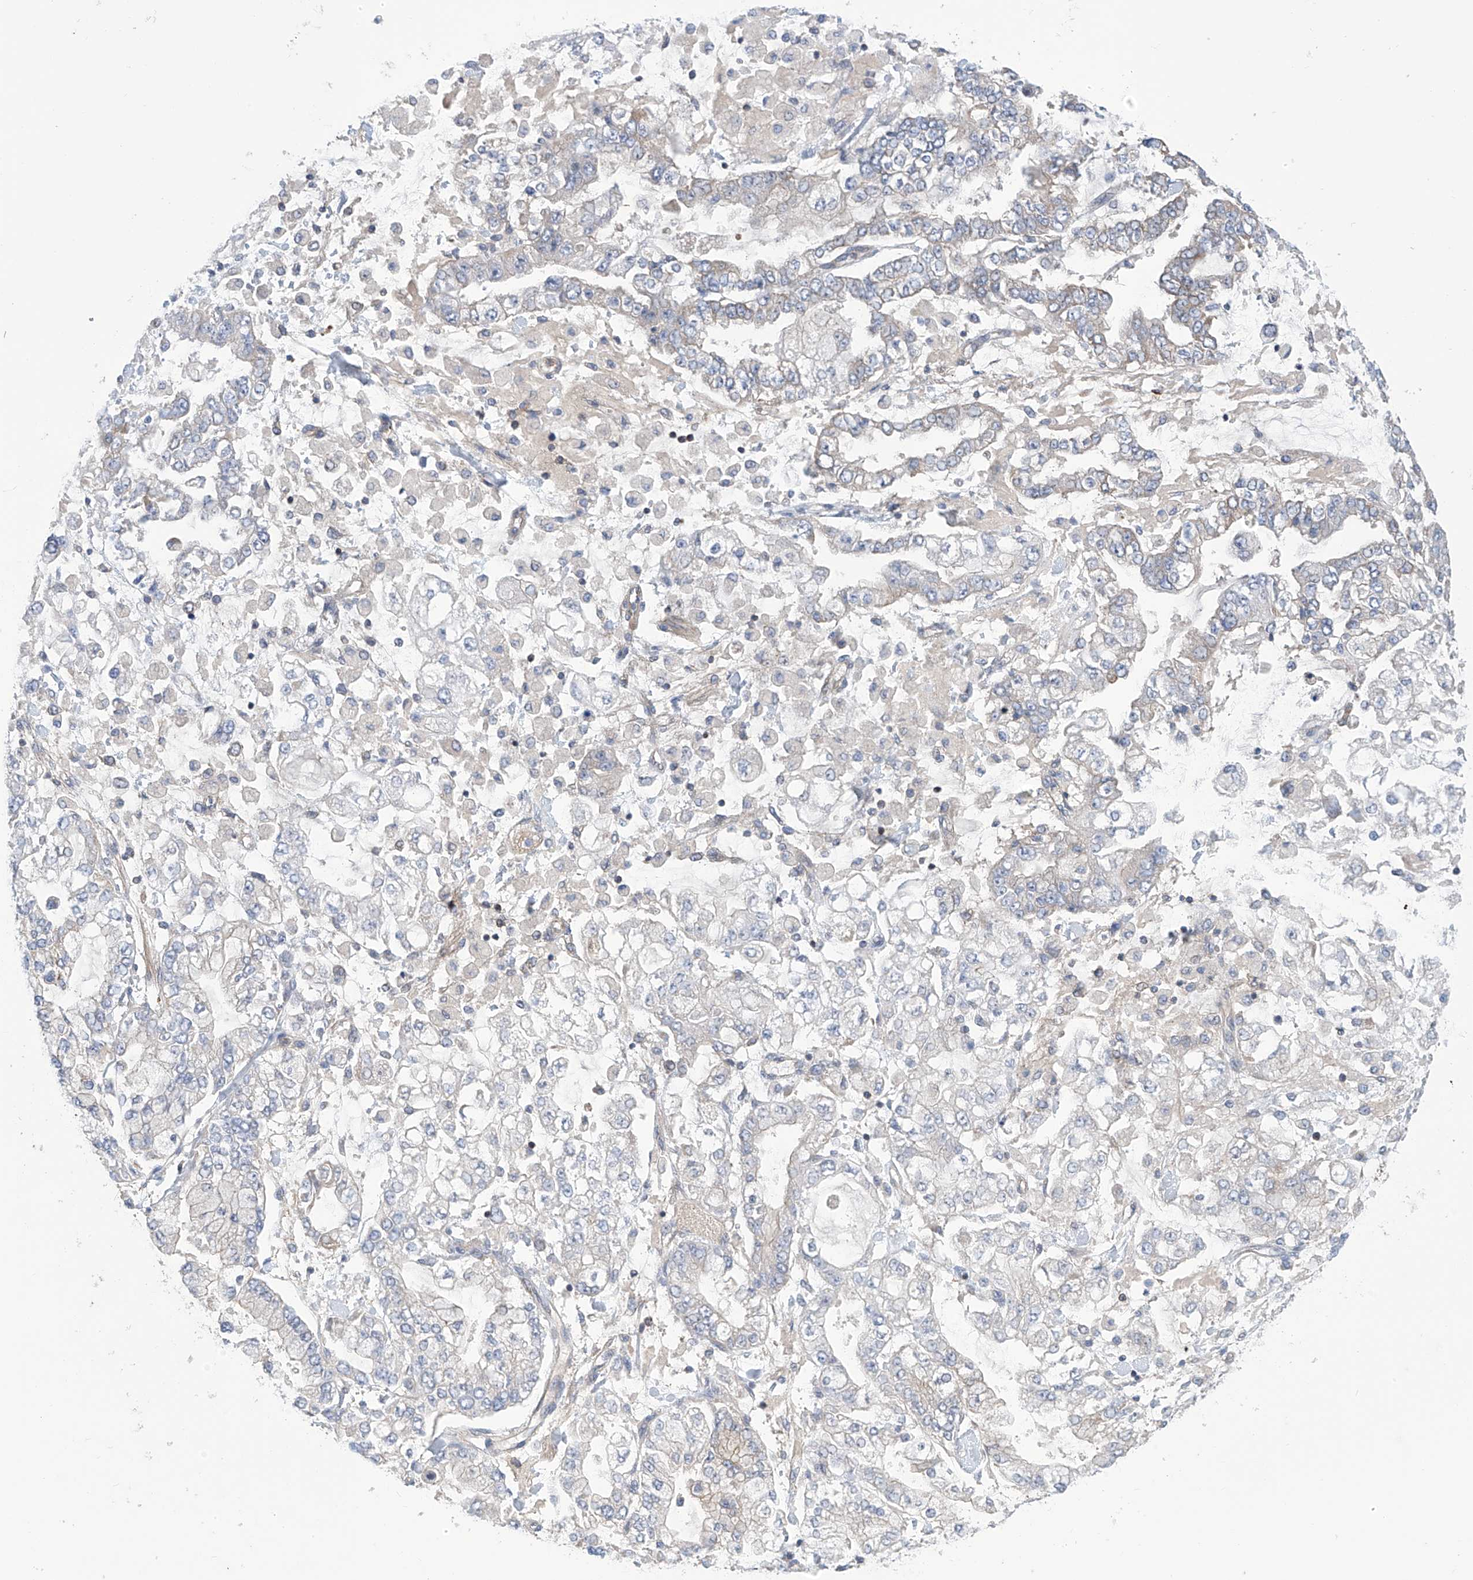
{"staining": {"intensity": "negative", "quantity": "none", "location": "none"}, "tissue": "stomach cancer", "cell_type": "Tumor cells", "image_type": "cancer", "snomed": [{"axis": "morphology", "description": "Normal tissue, NOS"}, {"axis": "morphology", "description": "Adenocarcinoma, NOS"}, {"axis": "topography", "description": "Stomach, upper"}, {"axis": "topography", "description": "Stomach"}], "caption": "Image shows no significant protein positivity in tumor cells of stomach cancer.", "gene": "IBA57", "patient": {"sex": "male", "age": 76}}